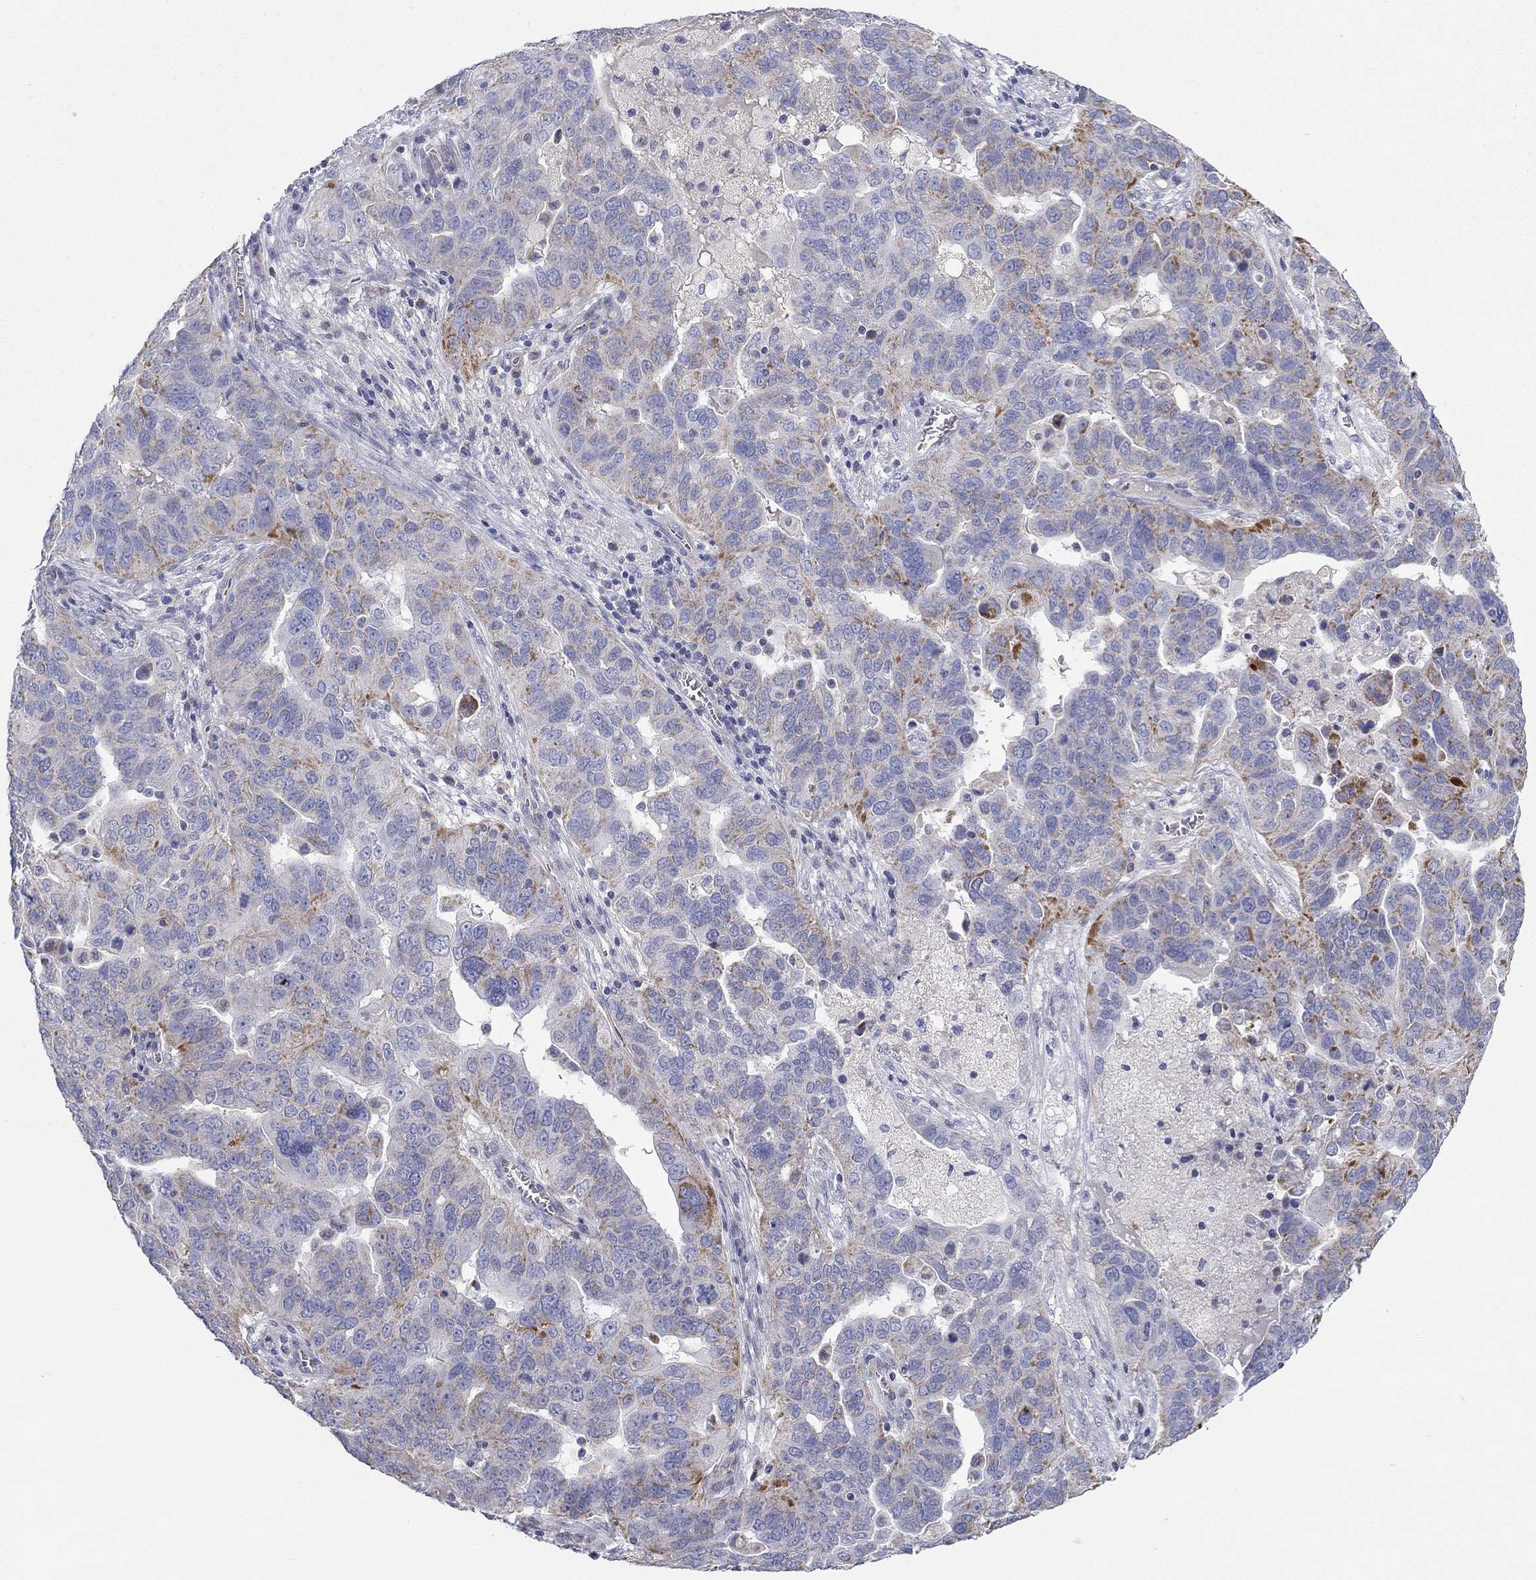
{"staining": {"intensity": "strong", "quantity": "<25%", "location": "cytoplasmic/membranous"}, "tissue": "ovarian cancer", "cell_type": "Tumor cells", "image_type": "cancer", "snomed": [{"axis": "morphology", "description": "Carcinoma, endometroid"}, {"axis": "topography", "description": "Soft tissue"}, {"axis": "topography", "description": "Ovary"}], "caption": "Ovarian cancer (endometroid carcinoma) stained with a protein marker shows strong staining in tumor cells.", "gene": "RCAN1", "patient": {"sex": "female", "age": 52}}